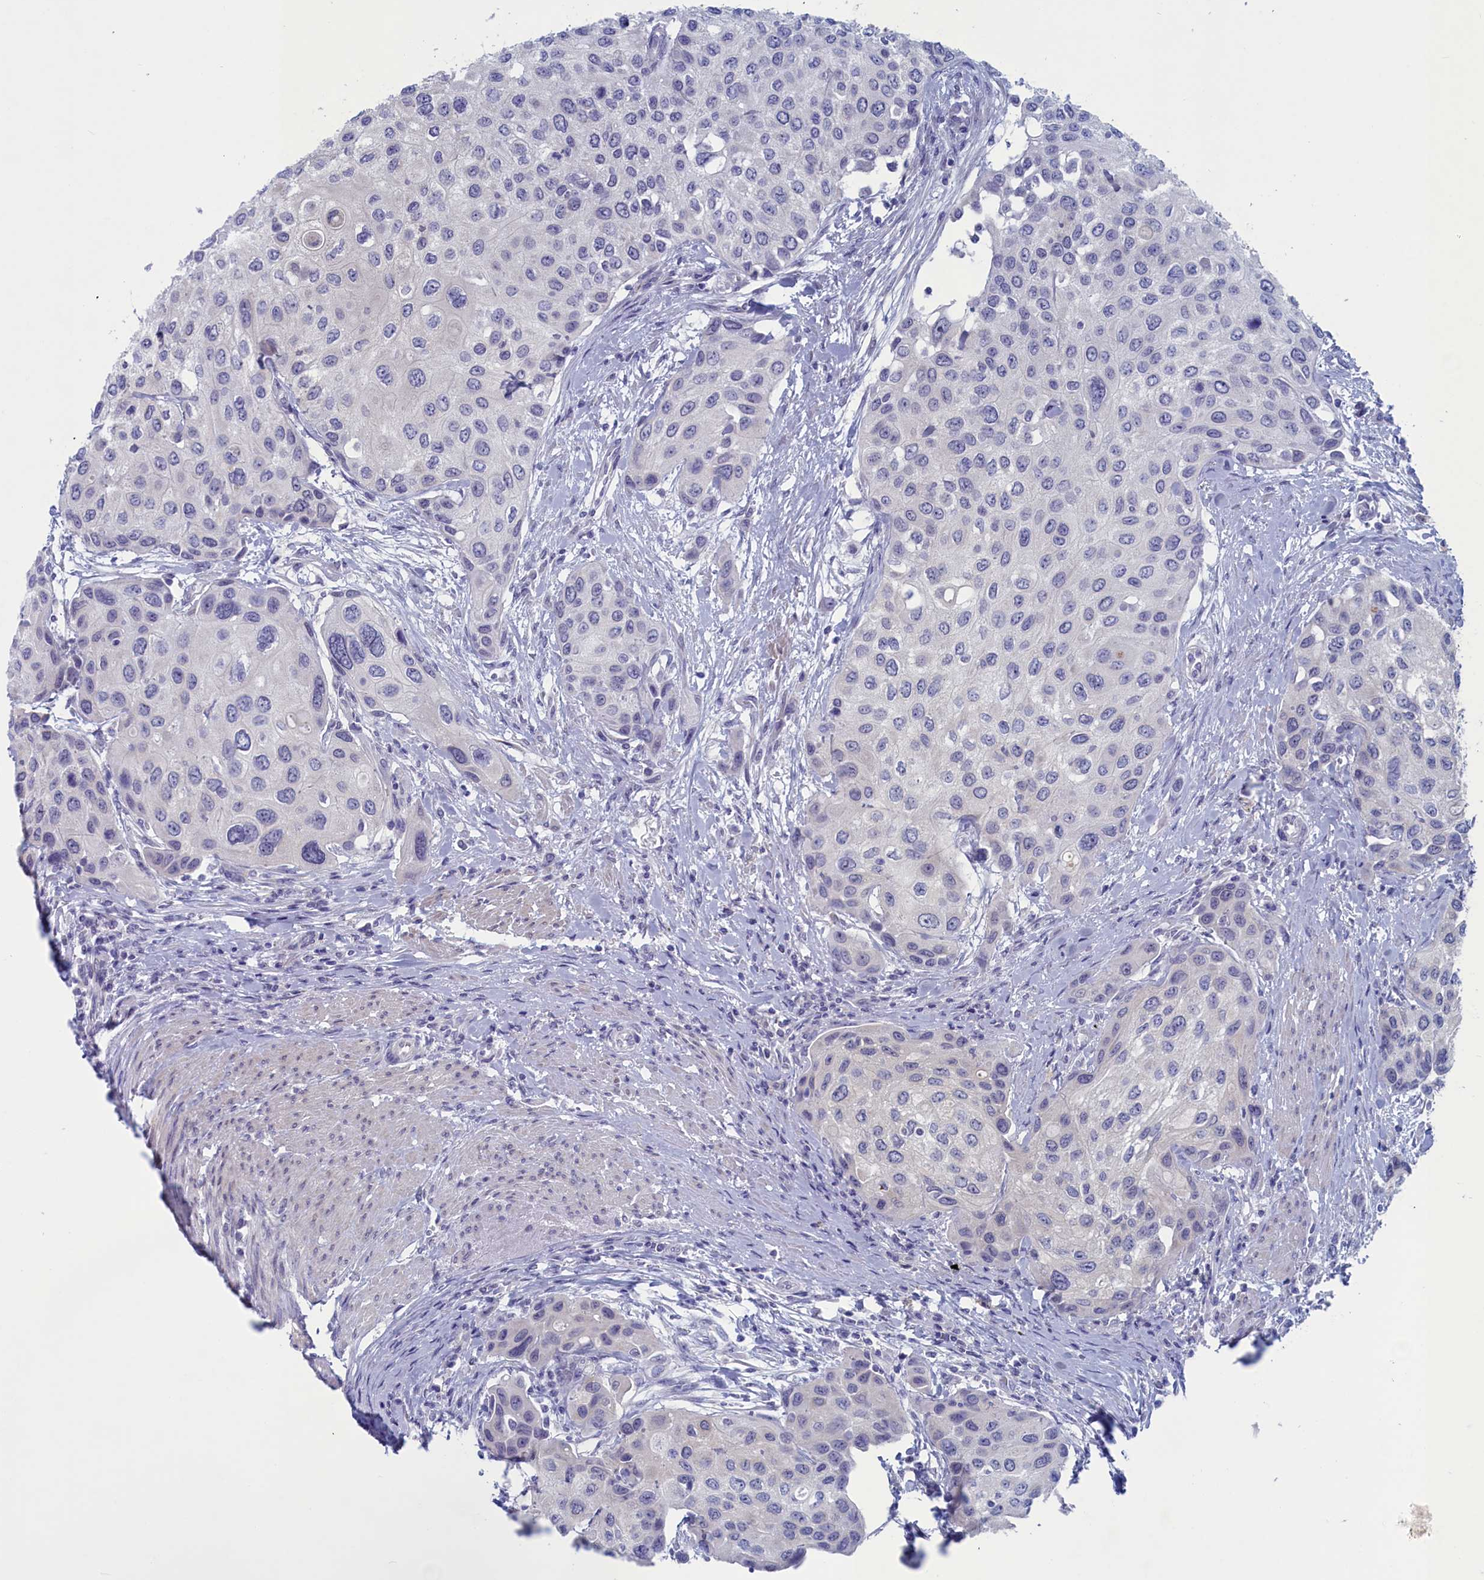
{"staining": {"intensity": "negative", "quantity": "none", "location": "none"}, "tissue": "urothelial cancer", "cell_type": "Tumor cells", "image_type": "cancer", "snomed": [{"axis": "morphology", "description": "Normal tissue, NOS"}, {"axis": "morphology", "description": "Urothelial carcinoma, High grade"}, {"axis": "topography", "description": "Vascular tissue"}, {"axis": "topography", "description": "Urinary bladder"}], "caption": "There is no significant positivity in tumor cells of urothelial carcinoma (high-grade).", "gene": "WDR76", "patient": {"sex": "female", "age": 56}}